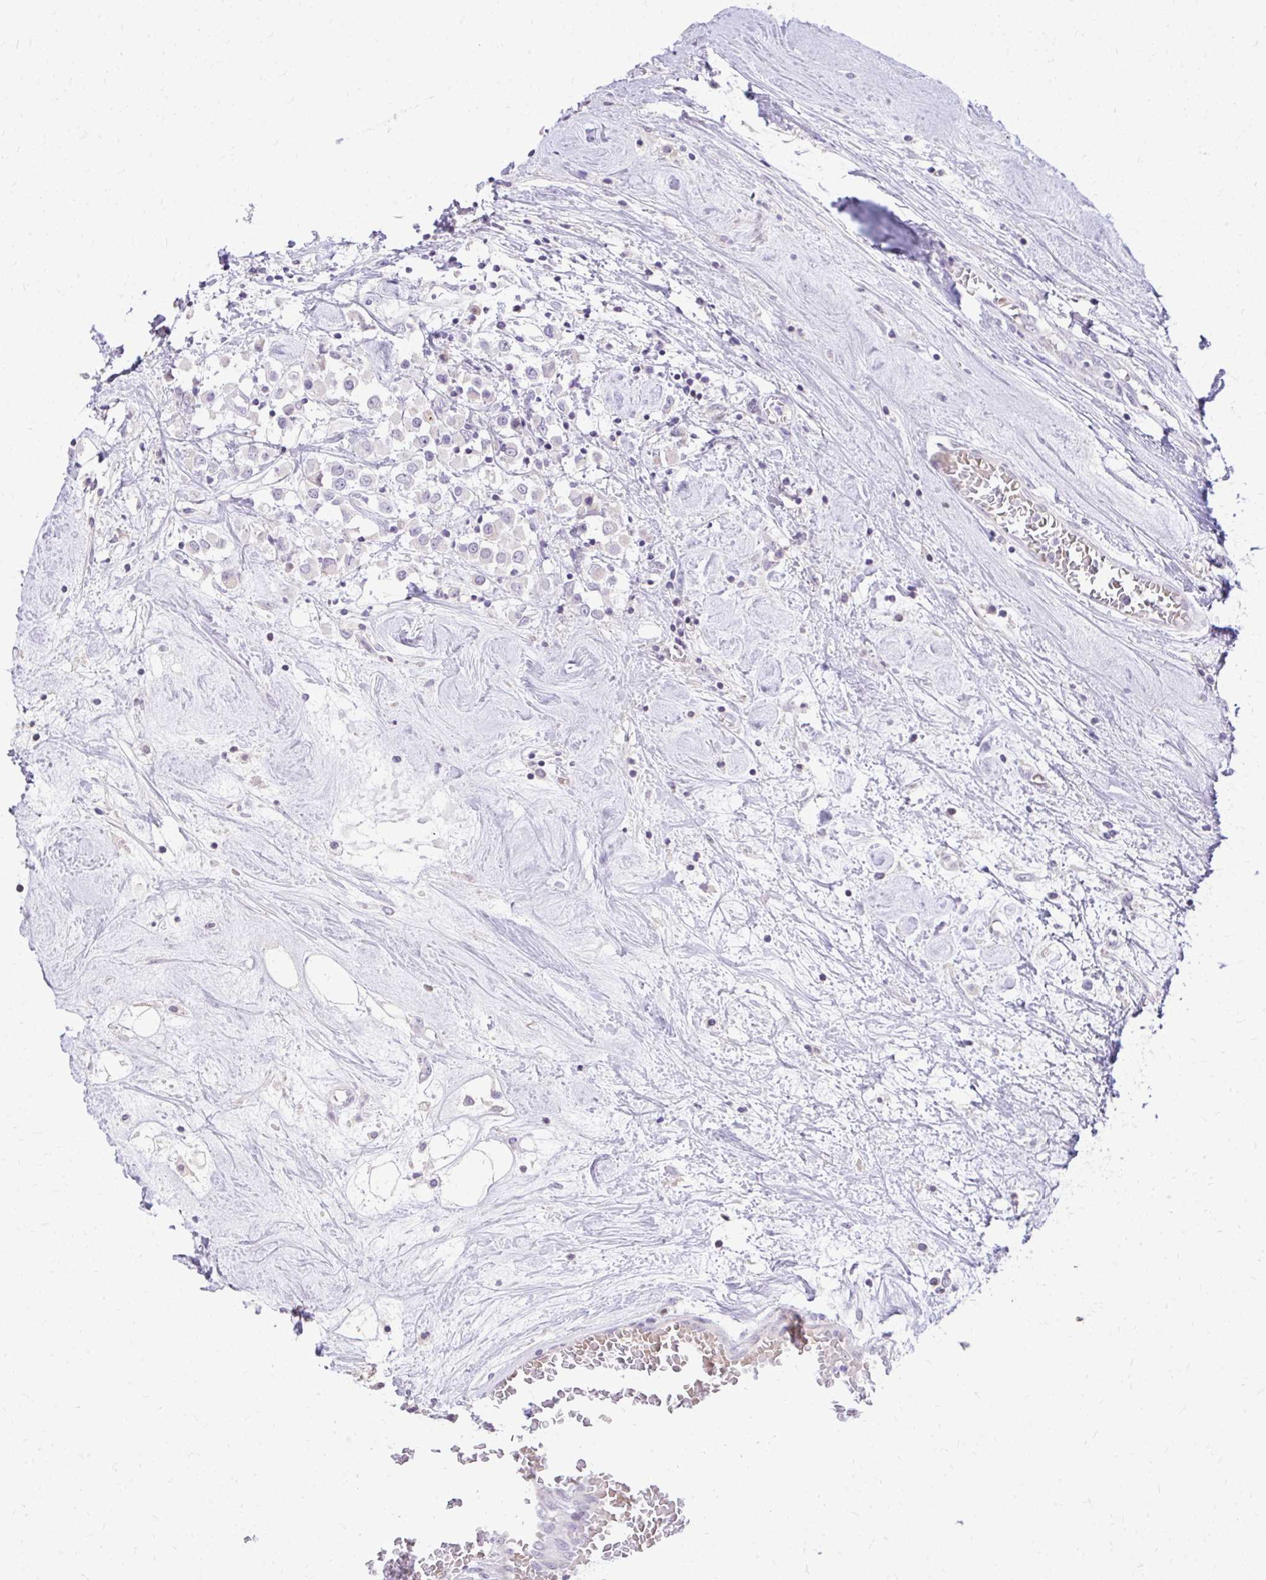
{"staining": {"intensity": "negative", "quantity": "none", "location": "none"}, "tissue": "breast cancer", "cell_type": "Tumor cells", "image_type": "cancer", "snomed": [{"axis": "morphology", "description": "Duct carcinoma"}, {"axis": "topography", "description": "Breast"}], "caption": "An image of infiltrating ductal carcinoma (breast) stained for a protein shows no brown staining in tumor cells. (Brightfield microscopy of DAB immunohistochemistry at high magnification).", "gene": "DLX4", "patient": {"sex": "female", "age": 61}}